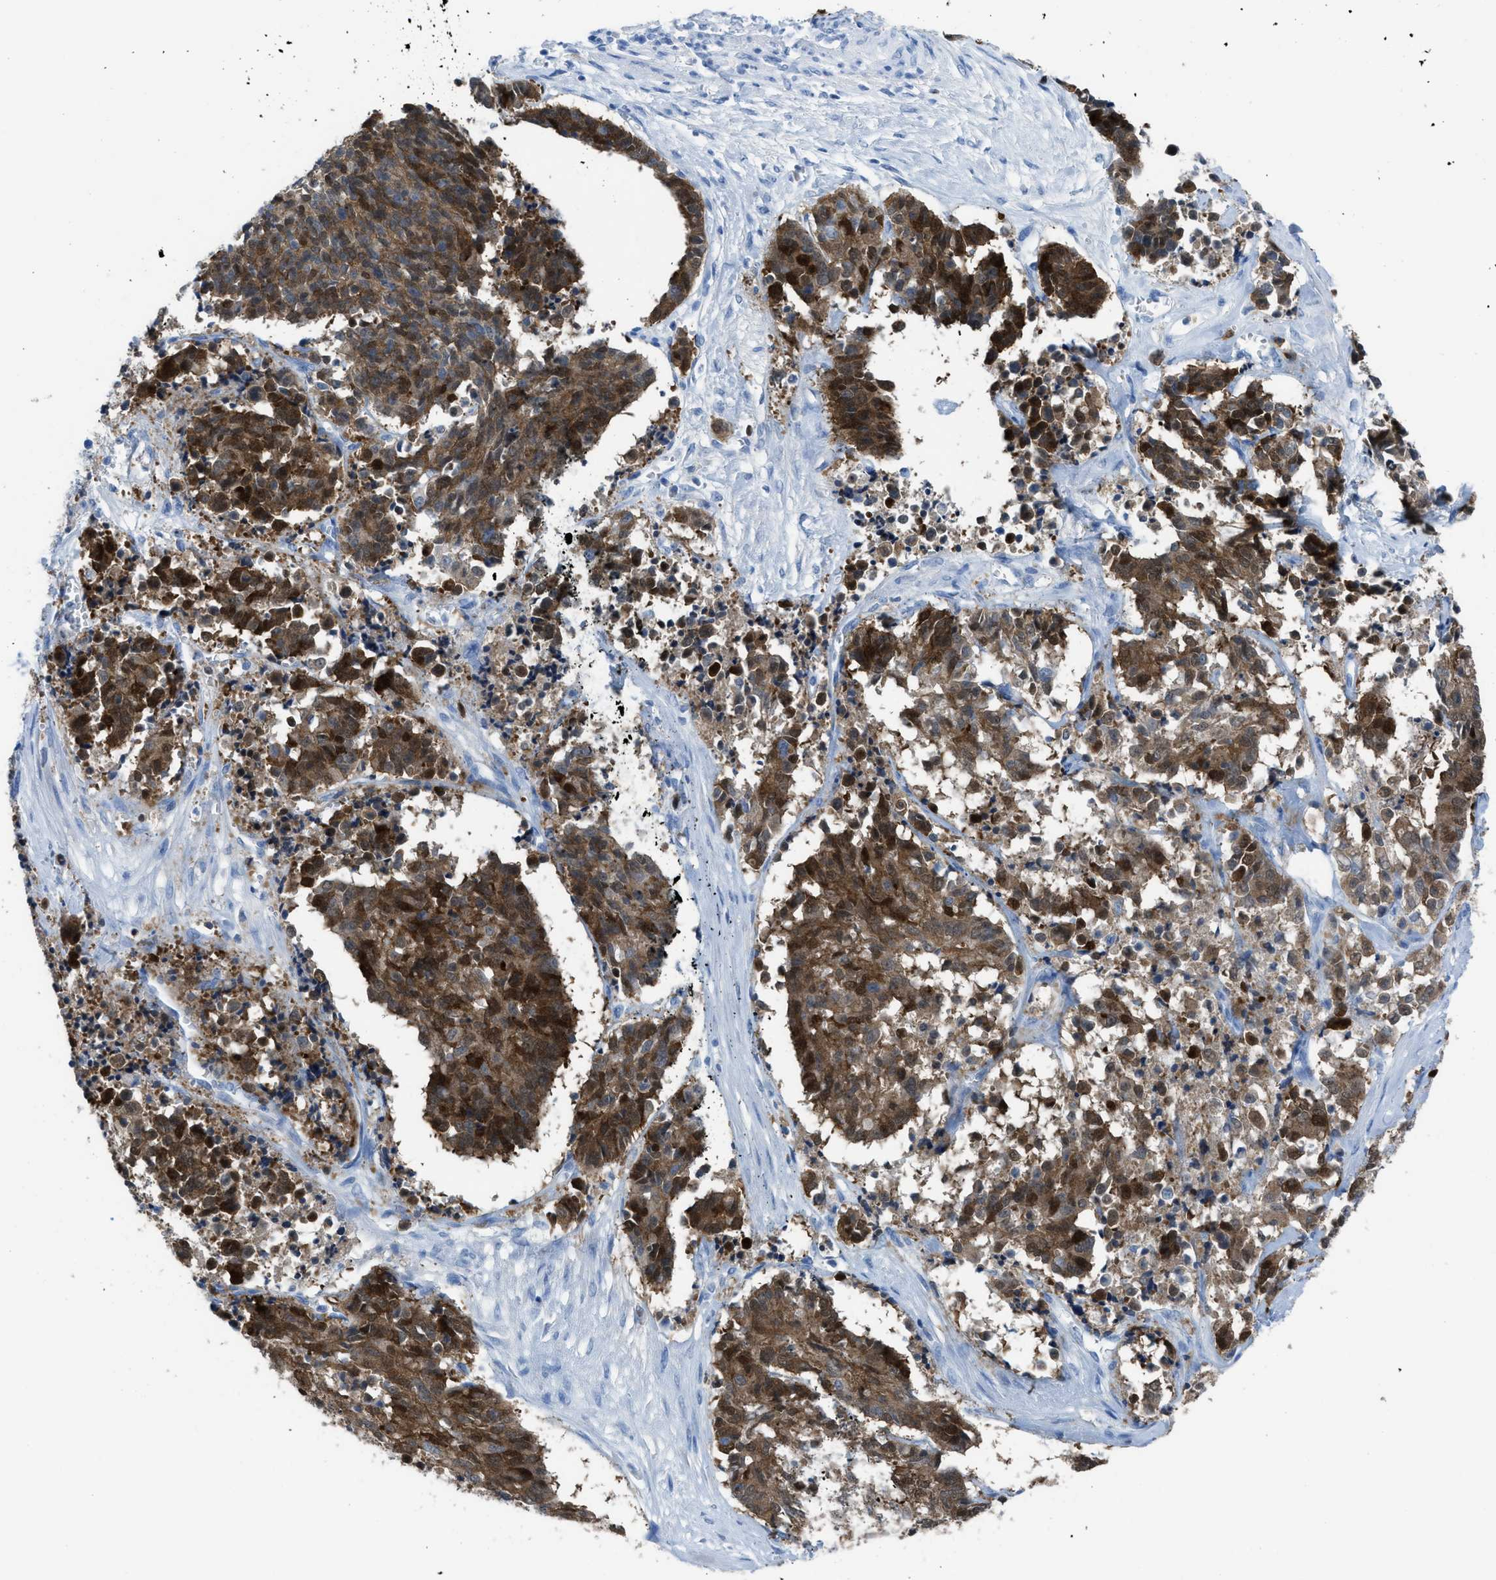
{"staining": {"intensity": "moderate", "quantity": ">75%", "location": "cytoplasmic/membranous"}, "tissue": "cervical cancer", "cell_type": "Tumor cells", "image_type": "cancer", "snomed": [{"axis": "morphology", "description": "Squamous cell carcinoma, NOS"}, {"axis": "topography", "description": "Cervix"}], "caption": "The immunohistochemical stain highlights moderate cytoplasmic/membranous staining in tumor cells of cervical squamous cell carcinoma tissue.", "gene": "CDKN2A", "patient": {"sex": "female", "age": 35}}